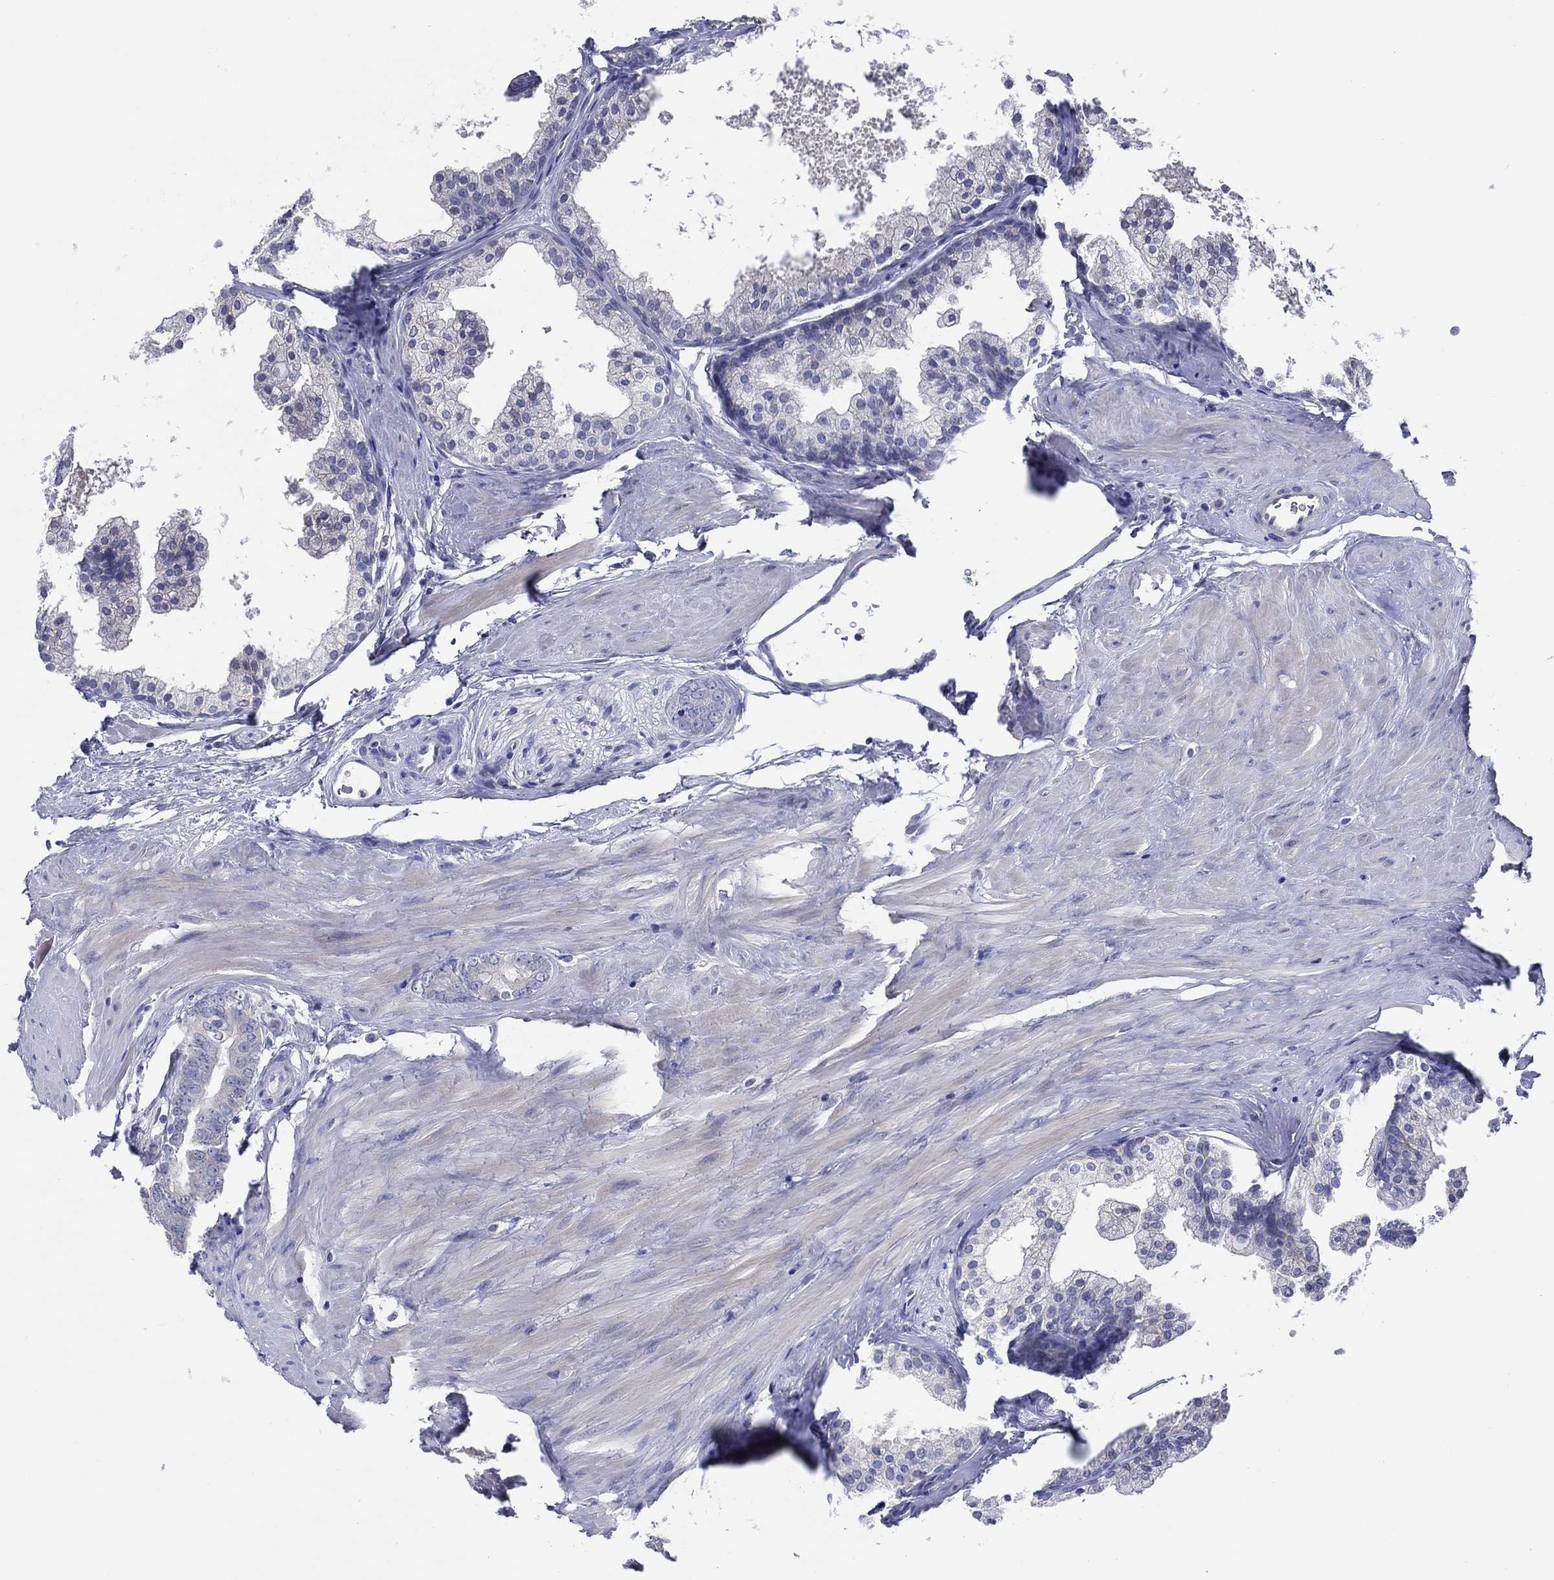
{"staining": {"intensity": "negative", "quantity": "none", "location": "none"}, "tissue": "prostate cancer", "cell_type": "Tumor cells", "image_type": "cancer", "snomed": [{"axis": "morphology", "description": "Adenocarcinoma, NOS"}, {"axis": "topography", "description": "Prostate"}], "caption": "This histopathology image is of prostate cancer stained with immunohistochemistry (IHC) to label a protein in brown with the nuclei are counter-stained blue. There is no staining in tumor cells.", "gene": "TRIM31", "patient": {"sex": "male", "age": 55}}